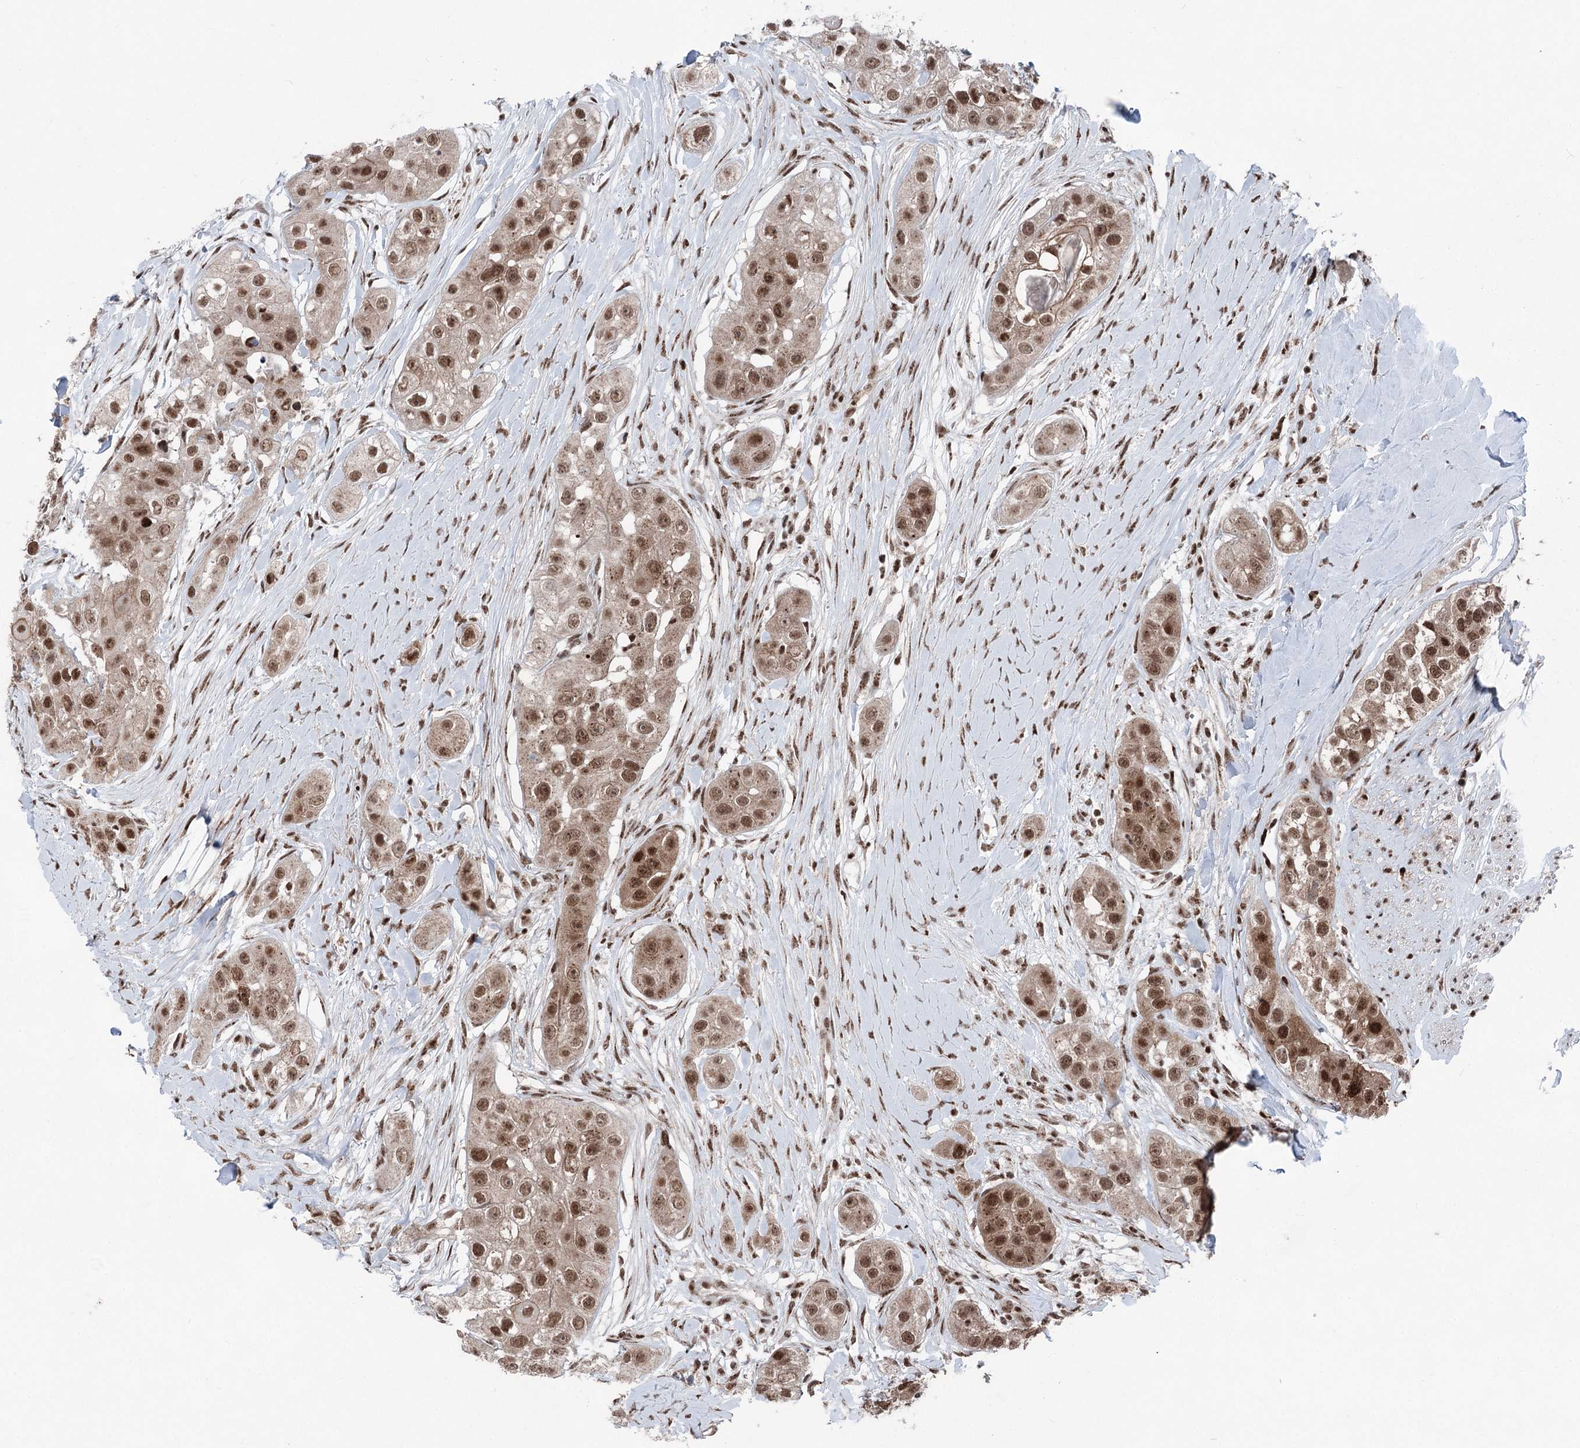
{"staining": {"intensity": "moderate", "quantity": ">75%", "location": "nuclear"}, "tissue": "head and neck cancer", "cell_type": "Tumor cells", "image_type": "cancer", "snomed": [{"axis": "morphology", "description": "Normal tissue, NOS"}, {"axis": "morphology", "description": "Squamous cell carcinoma, NOS"}, {"axis": "topography", "description": "Skeletal muscle"}, {"axis": "topography", "description": "Head-Neck"}], "caption": "Immunohistochemical staining of head and neck cancer (squamous cell carcinoma) reveals medium levels of moderate nuclear protein positivity in approximately >75% of tumor cells.", "gene": "ZCCHC8", "patient": {"sex": "male", "age": 51}}